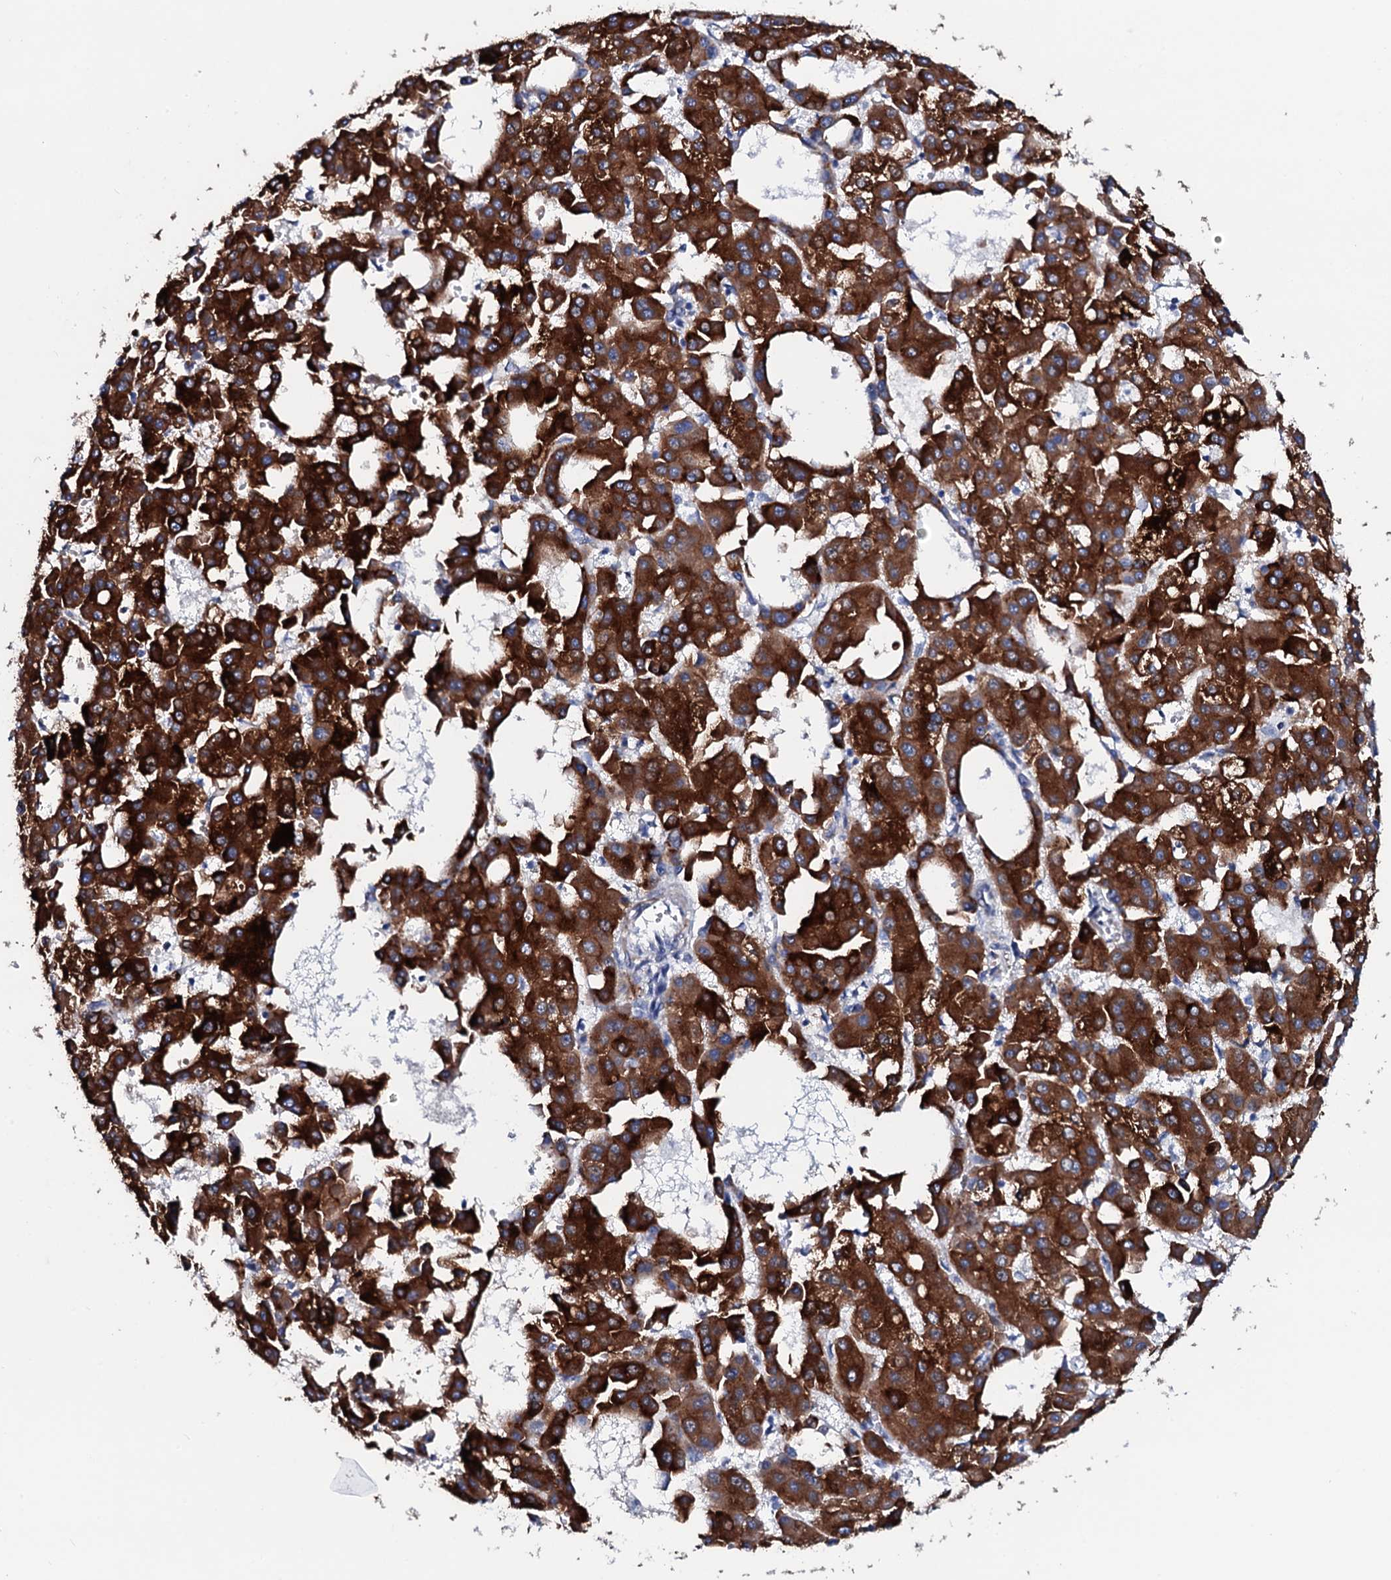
{"staining": {"intensity": "strong", "quantity": ">75%", "location": "cytoplasmic/membranous"}, "tissue": "liver cancer", "cell_type": "Tumor cells", "image_type": "cancer", "snomed": [{"axis": "morphology", "description": "Carcinoma, Hepatocellular, NOS"}, {"axis": "topography", "description": "Liver"}], "caption": "Liver hepatocellular carcinoma was stained to show a protein in brown. There is high levels of strong cytoplasmic/membranous positivity in about >75% of tumor cells. (Stains: DAB in brown, nuclei in blue, Microscopy: brightfield microscopy at high magnification).", "gene": "GYS2", "patient": {"sex": "male", "age": 47}}